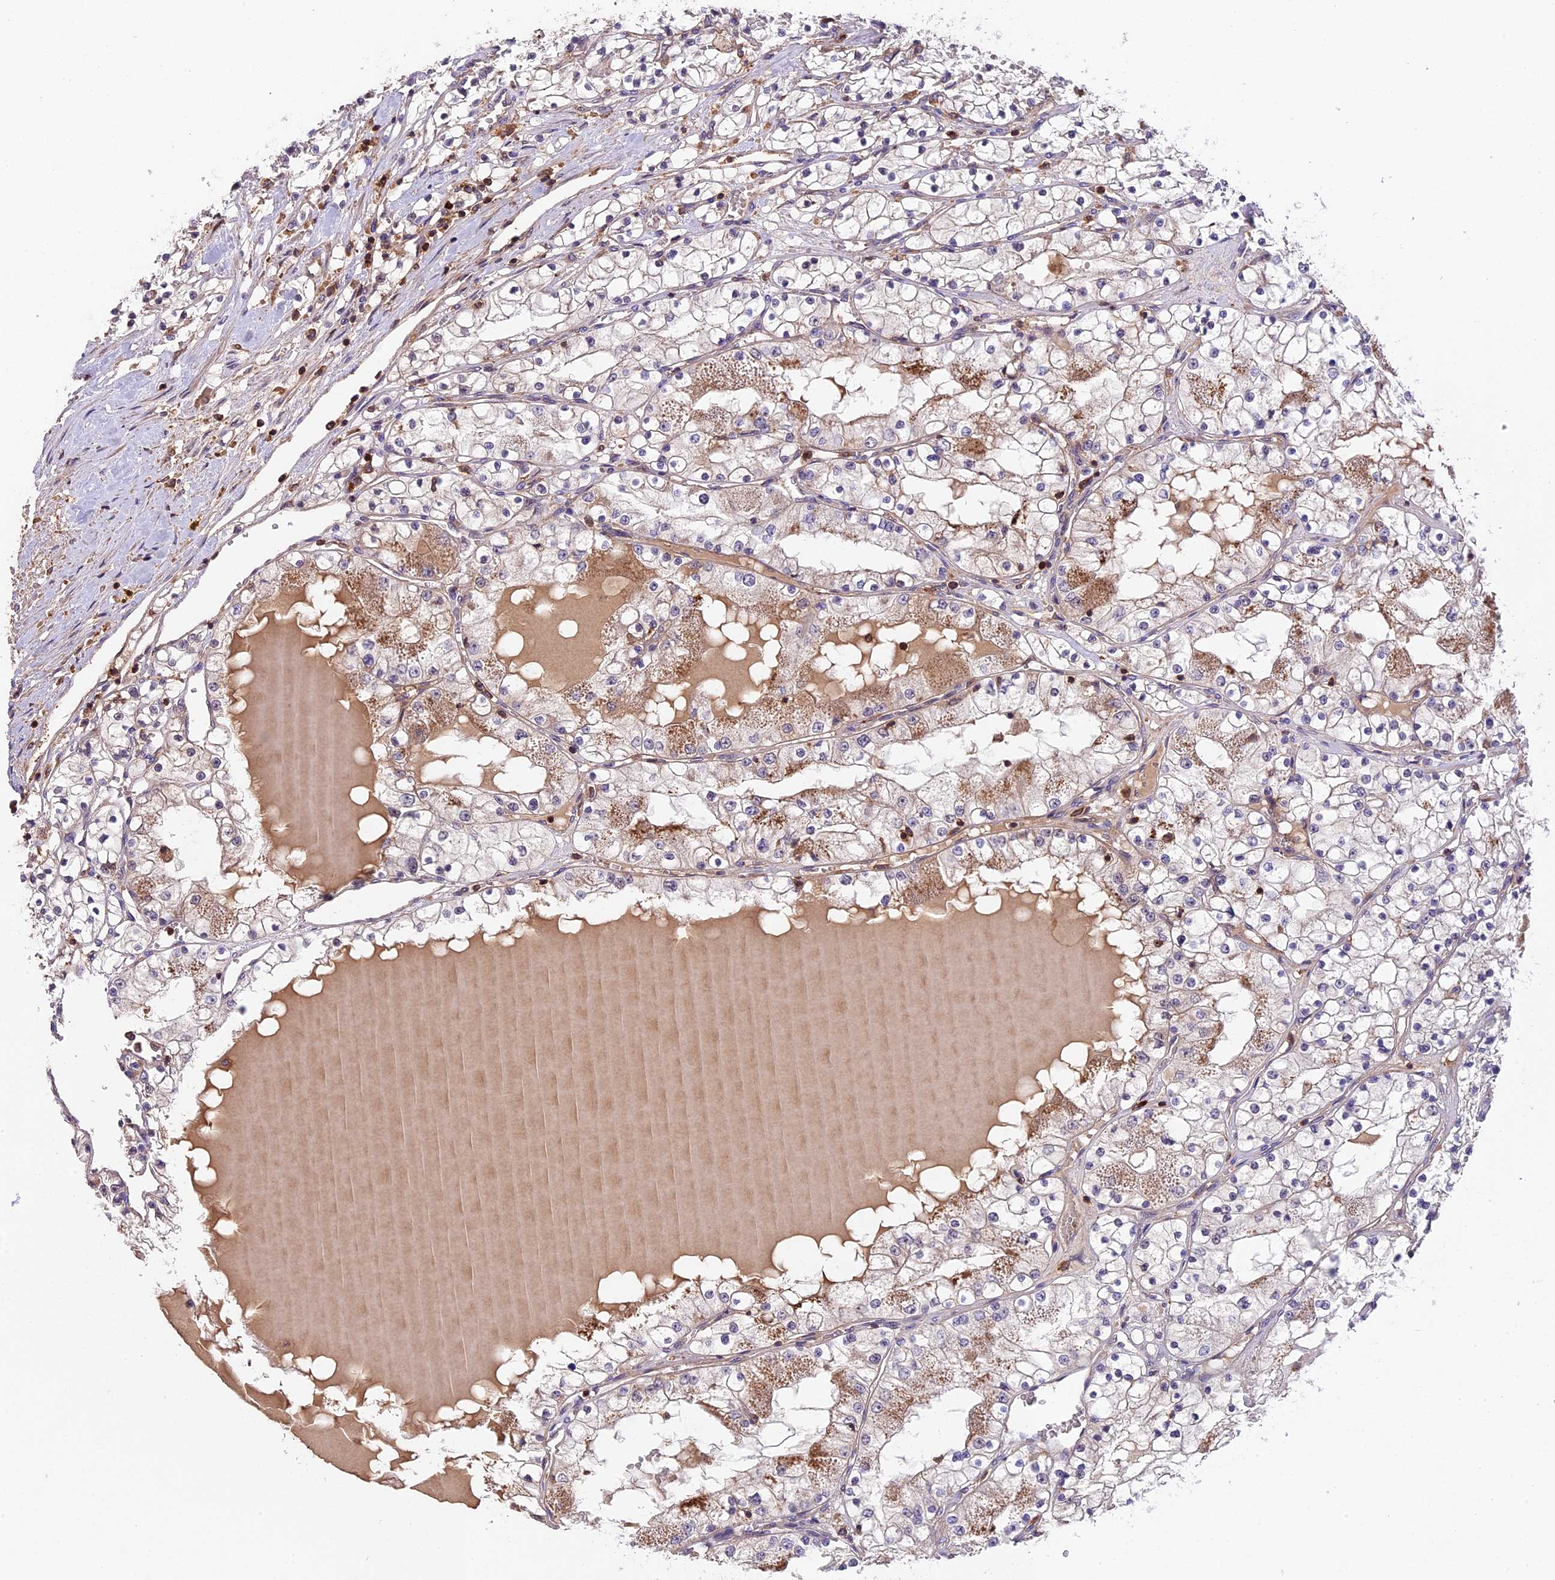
{"staining": {"intensity": "moderate", "quantity": "<25%", "location": "cytoplasmic/membranous"}, "tissue": "renal cancer", "cell_type": "Tumor cells", "image_type": "cancer", "snomed": [{"axis": "morphology", "description": "Normal tissue, NOS"}, {"axis": "morphology", "description": "Adenocarcinoma, NOS"}, {"axis": "topography", "description": "Kidney"}], "caption": "A brown stain highlights moderate cytoplasmic/membranous expression of a protein in human renal cancer (adenocarcinoma) tumor cells.", "gene": "SKIDA1", "patient": {"sex": "male", "age": 68}}